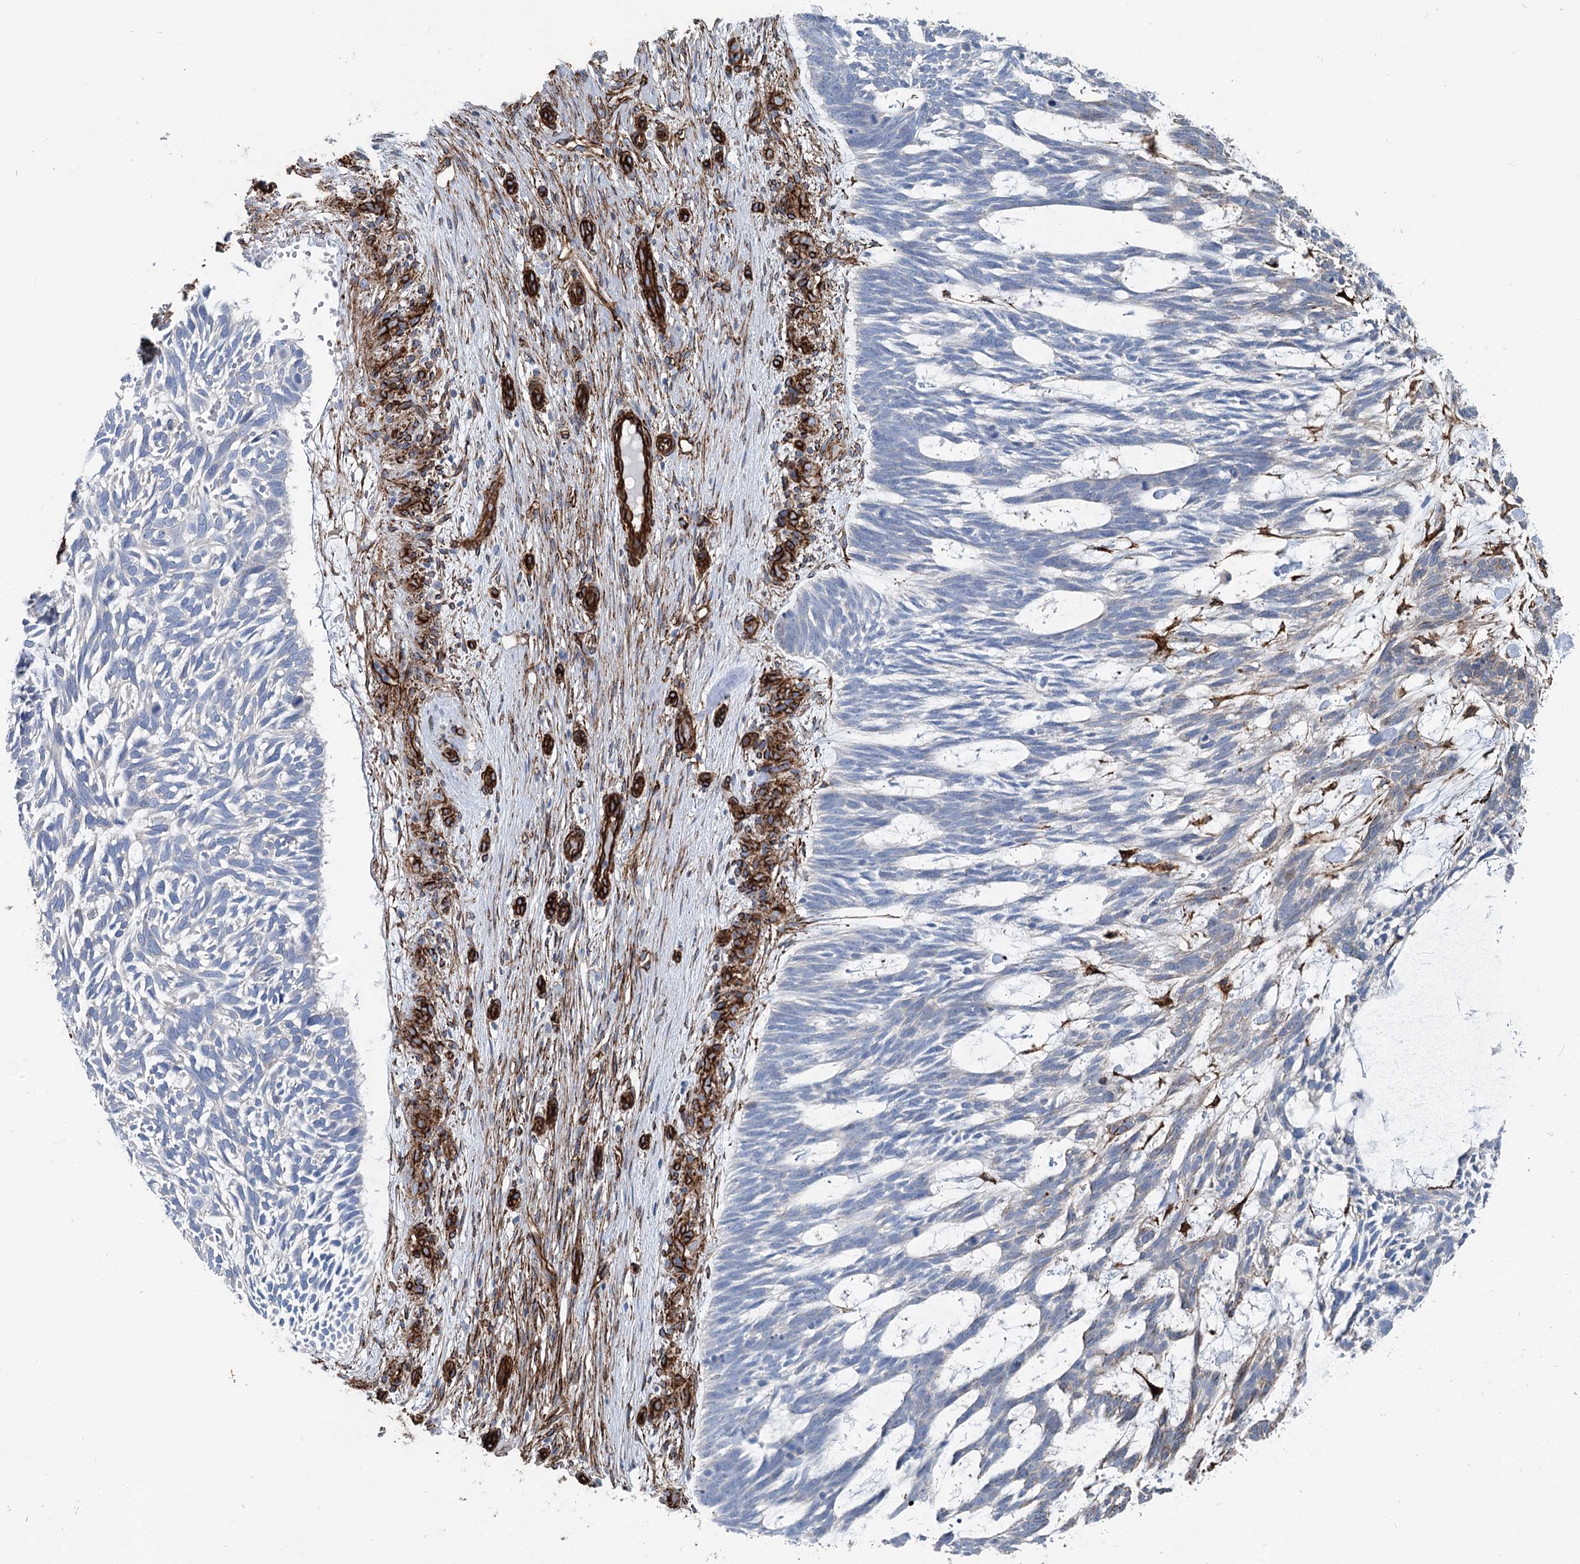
{"staining": {"intensity": "negative", "quantity": "none", "location": "none"}, "tissue": "skin cancer", "cell_type": "Tumor cells", "image_type": "cancer", "snomed": [{"axis": "morphology", "description": "Basal cell carcinoma"}, {"axis": "topography", "description": "Skin"}], "caption": "A high-resolution photomicrograph shows IHC staining of skin basal cell carcinoma, which reveals no significant positivity in tumor cells.", "gene": "IQSEC1", "patient": {"sex": "male", "age": 88}}